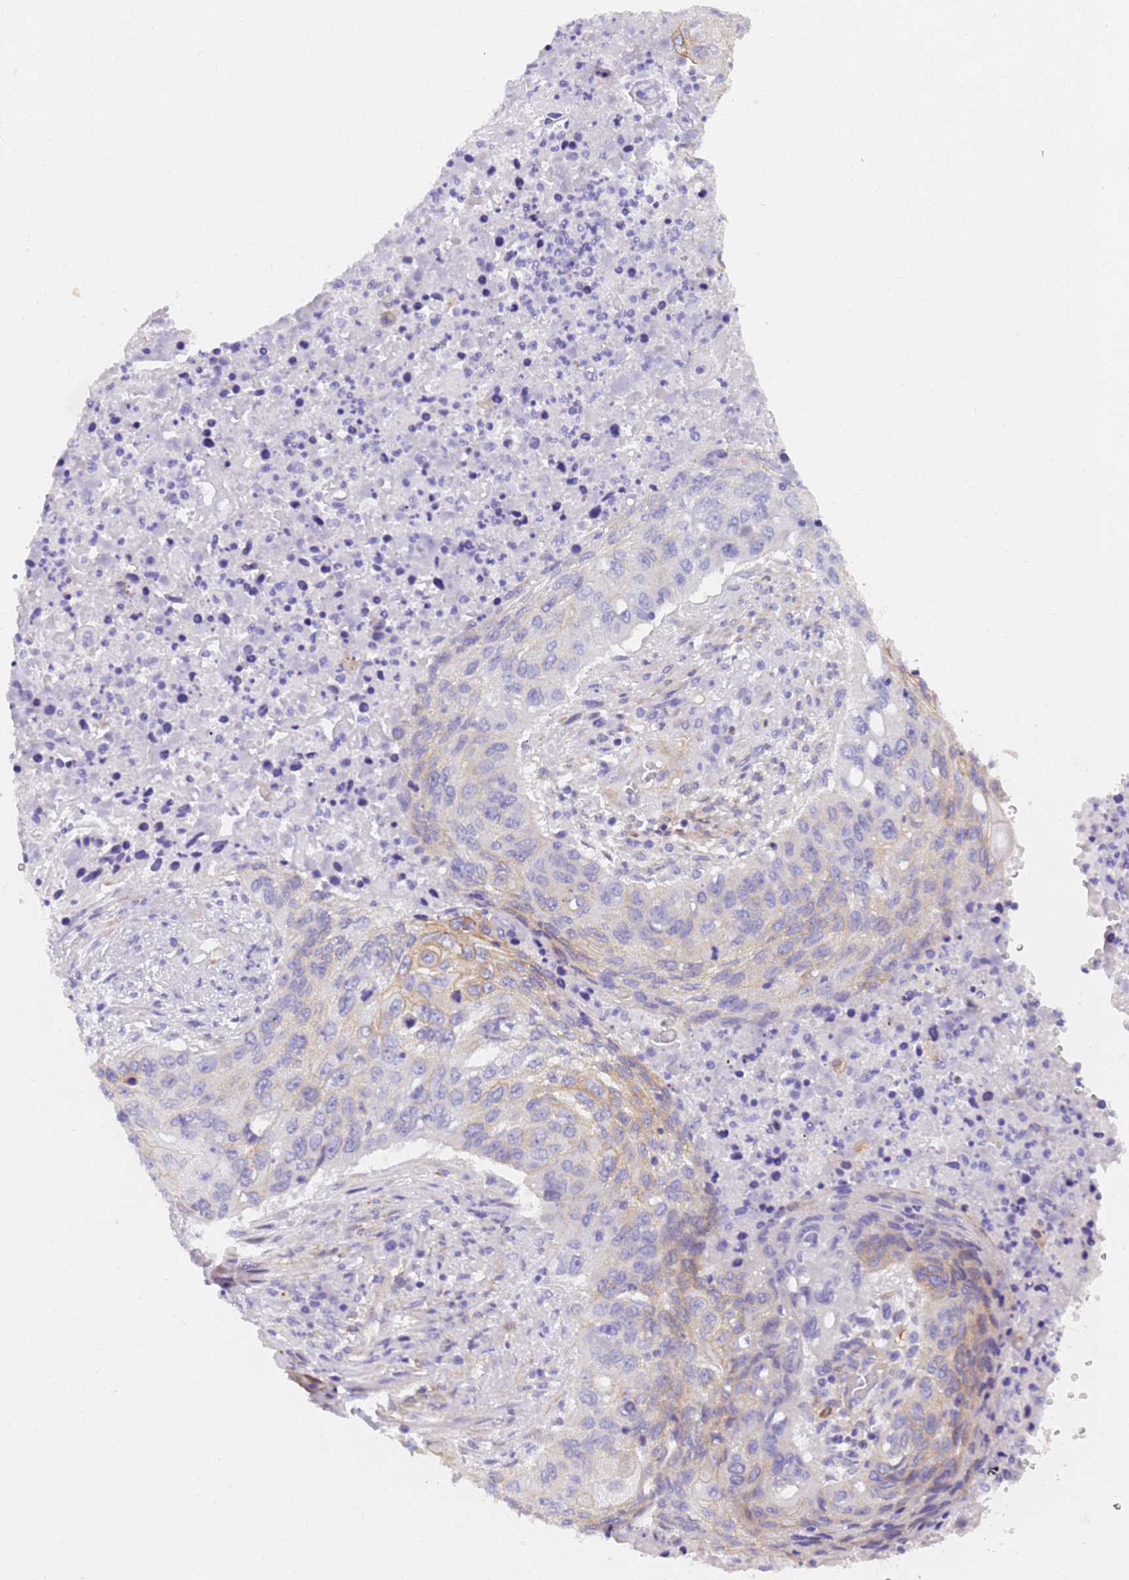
{"staining": {"intensity": "moderate", "quantity": "<25%", "location": "cytoplasmic/membranous"}, "tissue": "lung cancer", "cell_type": "Tumor cells", "image_type": "cancer", "snomed": [{"axis": "morphology", "description": "Squamous cell carcinoma, NOS"}, {"axis": "topography", "description": "Lung"}], "caption": "Immunohistochemical staining of lung squamous cell carcinoma demonstrates low levels of moderate cytoplasmic/membranous positivity in about <25% of tumor cells.", "gene": "MVB12A", "patient": {"sex": "female", "age": 63}}